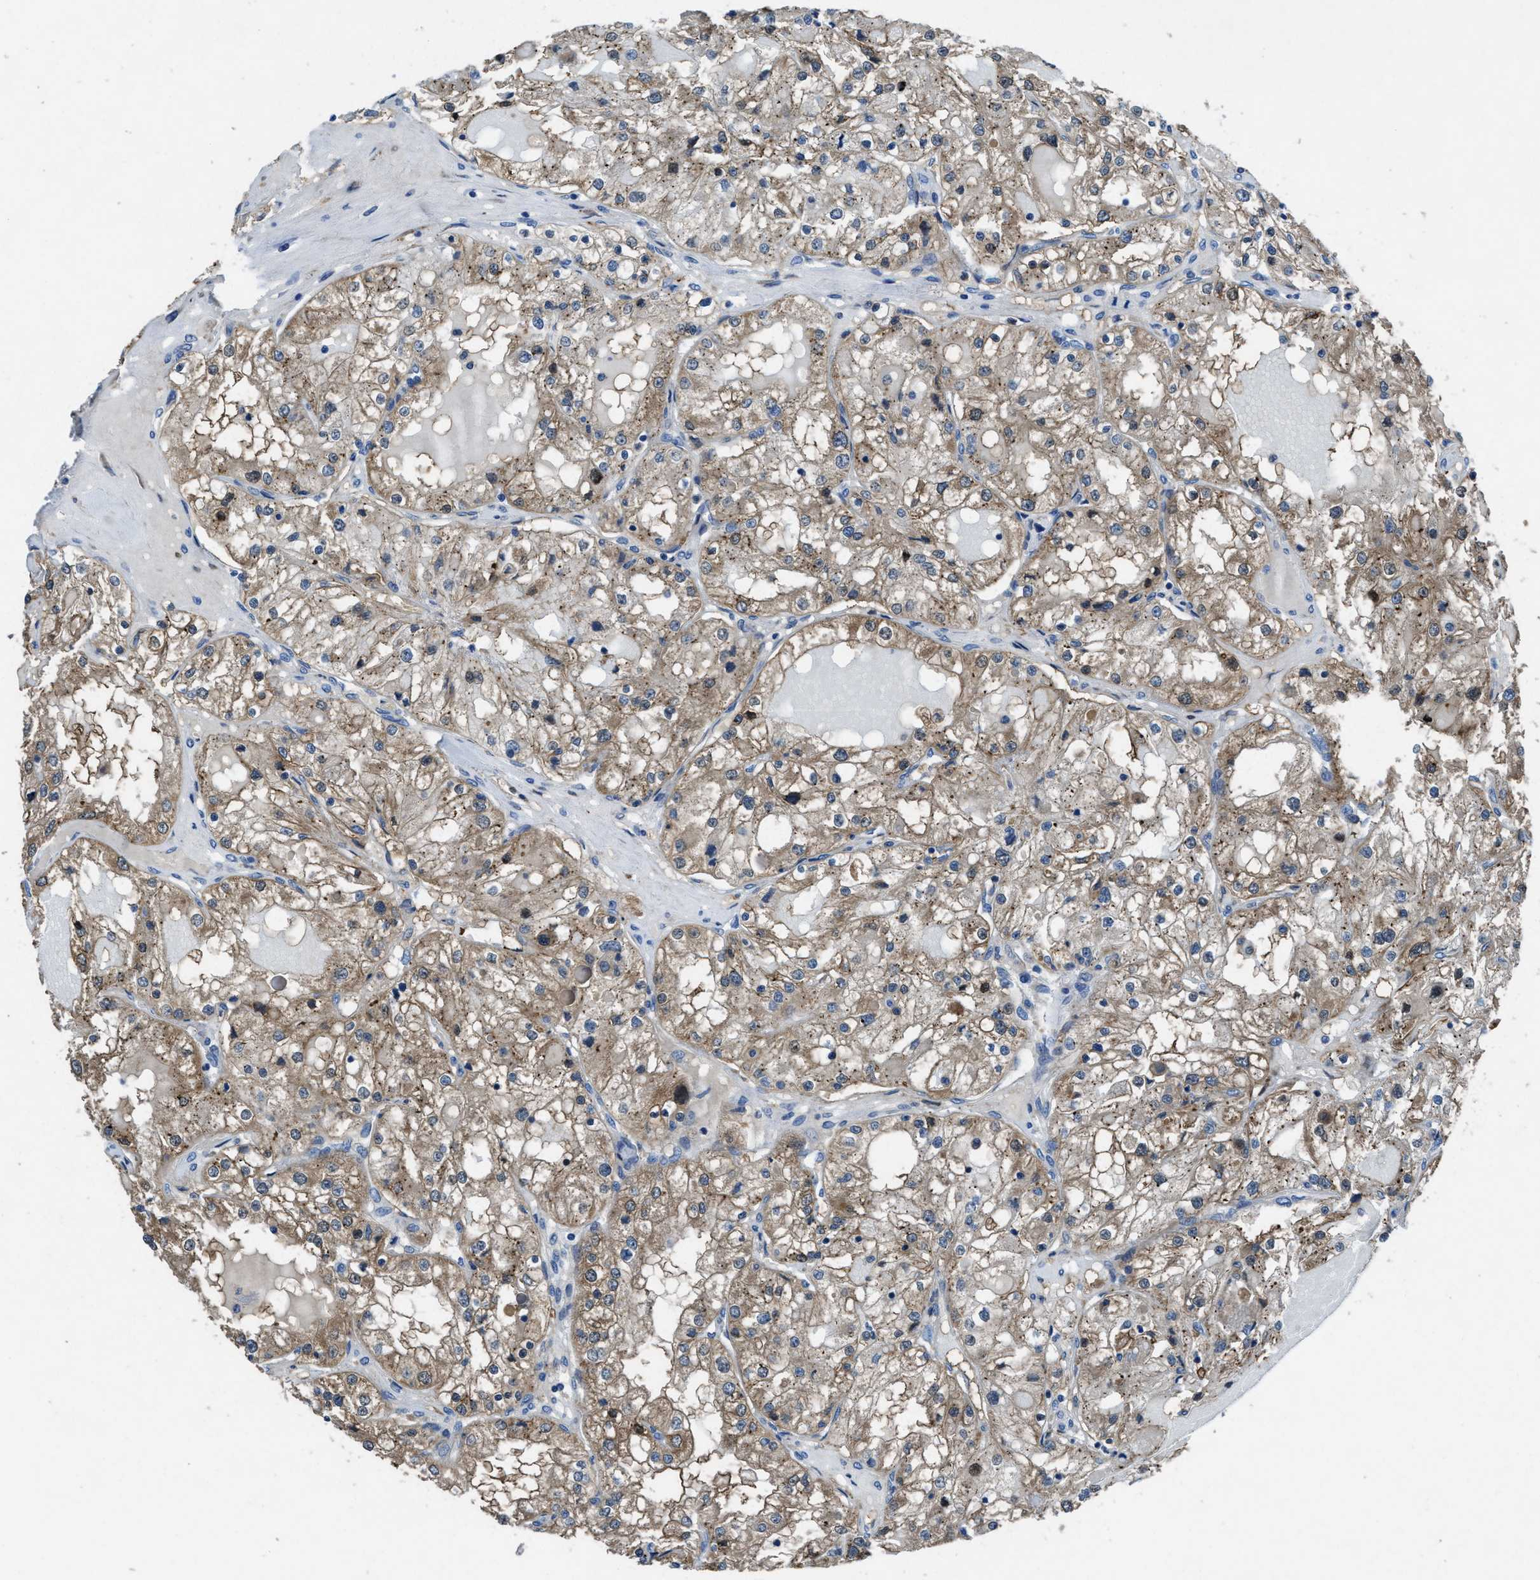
{"staining": {"intensity": "moderate", "quantity": ">75%", "location": "cytoplasmic/membranous"}, "tissue": "renal cancer", "cell_type": "Tumor cells", "image_type": "cancer", "snomed": [{"axis": "morphology", "description": "Adenocarcinoma, NOS"}, {"axis": "topography", "description": "Kidney"}], "caption": "The immunohistochemical stain labels moderate cytoplasmic/membranous positivity in tumor cells of adenocarcinoma (renal) tissue.", "gene": "MAP3K20", "patient": {"sex": "male", "age": 68}}